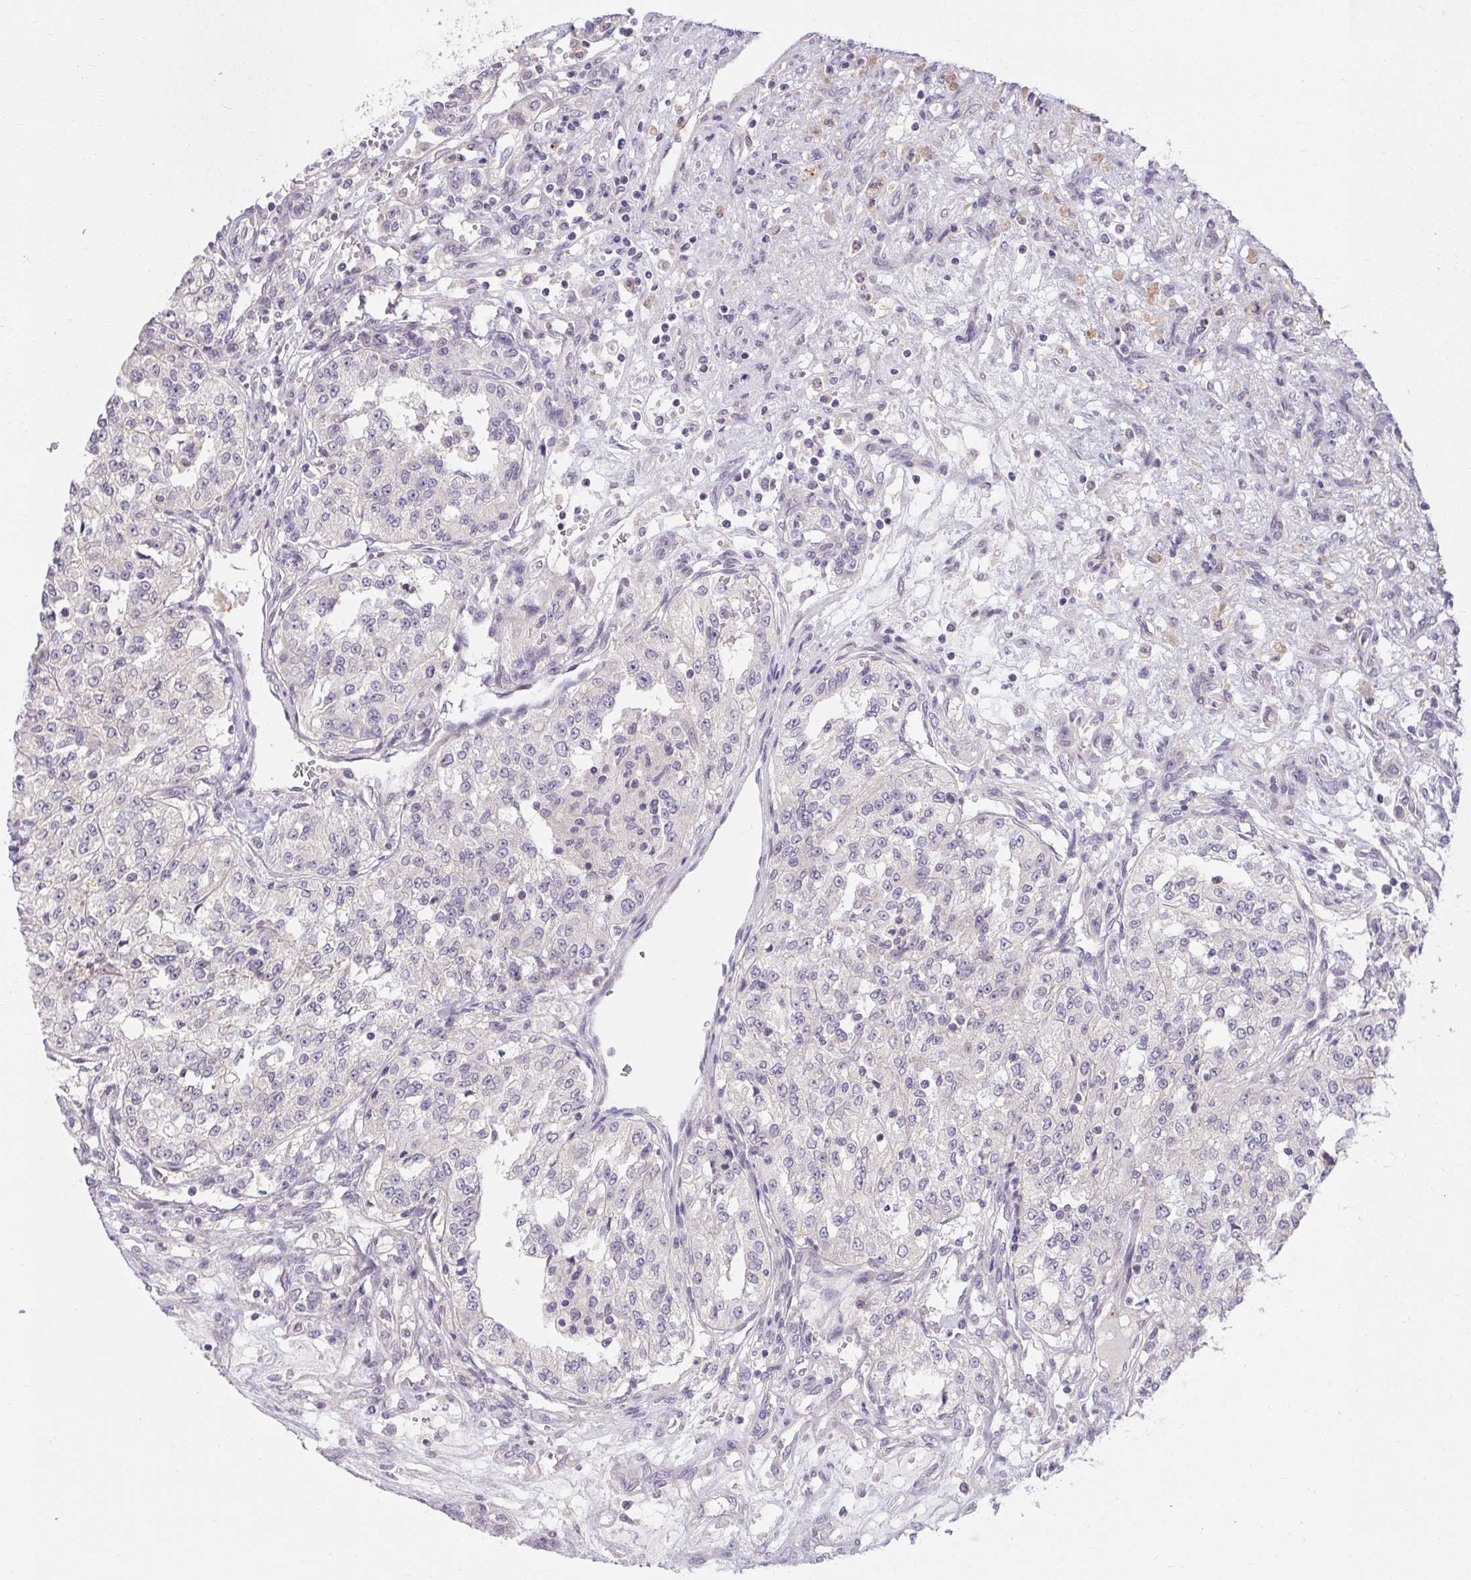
{"staining": {"intensity": "negative", "quantity": "none", "location": "none"}, "tissue": "renal cancer", "cell_type": "Tumor cells", "image_type": "cancer", "snomed": [{"axis": "morphology", "description": "Adenocarcinoma, NOS"}, {"axis": "topography", "description": "Kidney"}], "caption": "Protein analysis of adenocarcinoma (renal) displays no significant expression in tumor cells. (Immunohistochemistry, brightfield microscopy, high magnification).", "gene": "TMEM52B", "patient": {"sex": "female", "age": 63}}